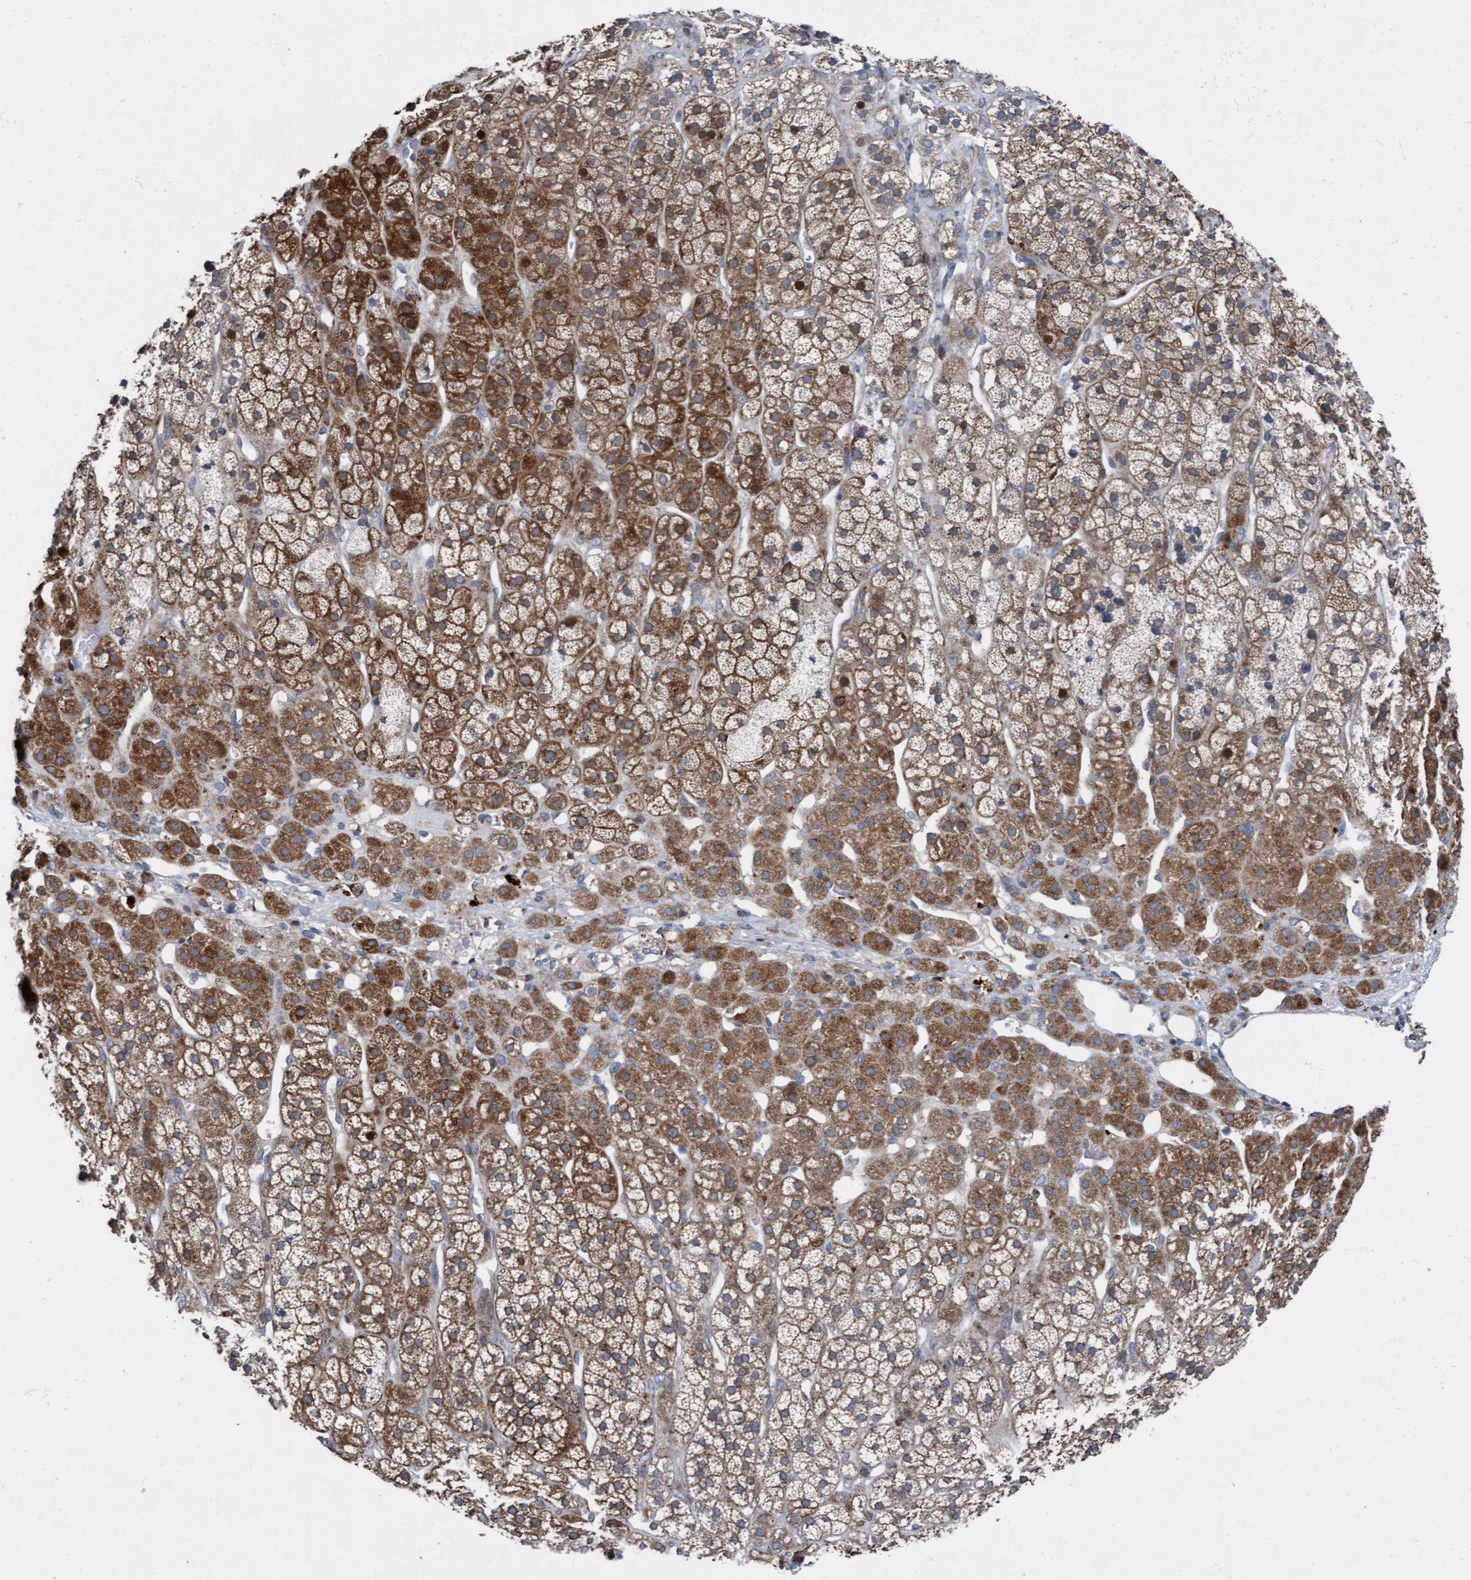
{"staining": {"intensity": "moderate", "quantity": ">75%", "location": "cytoplasmic/membranous"}, "tissue": "adrenal gland", "cell_type": "Glandular cells", "image_type": "normal", "snomed": [{"axis": "morphology", "description": "Normal tissue, NOS"}, {"axis": "topography", "description": "Adrenal gland"}], "caption": "Moderate cytoplasmic/membranous positivity is appreciated in approximately >75% of glandular cells in unremarkable adrenal gland. The protein is shown in brown color, while the nuclei are stained blue.", "gene": "KLHL26", "patient": {"sex": "male", "age": 56}}